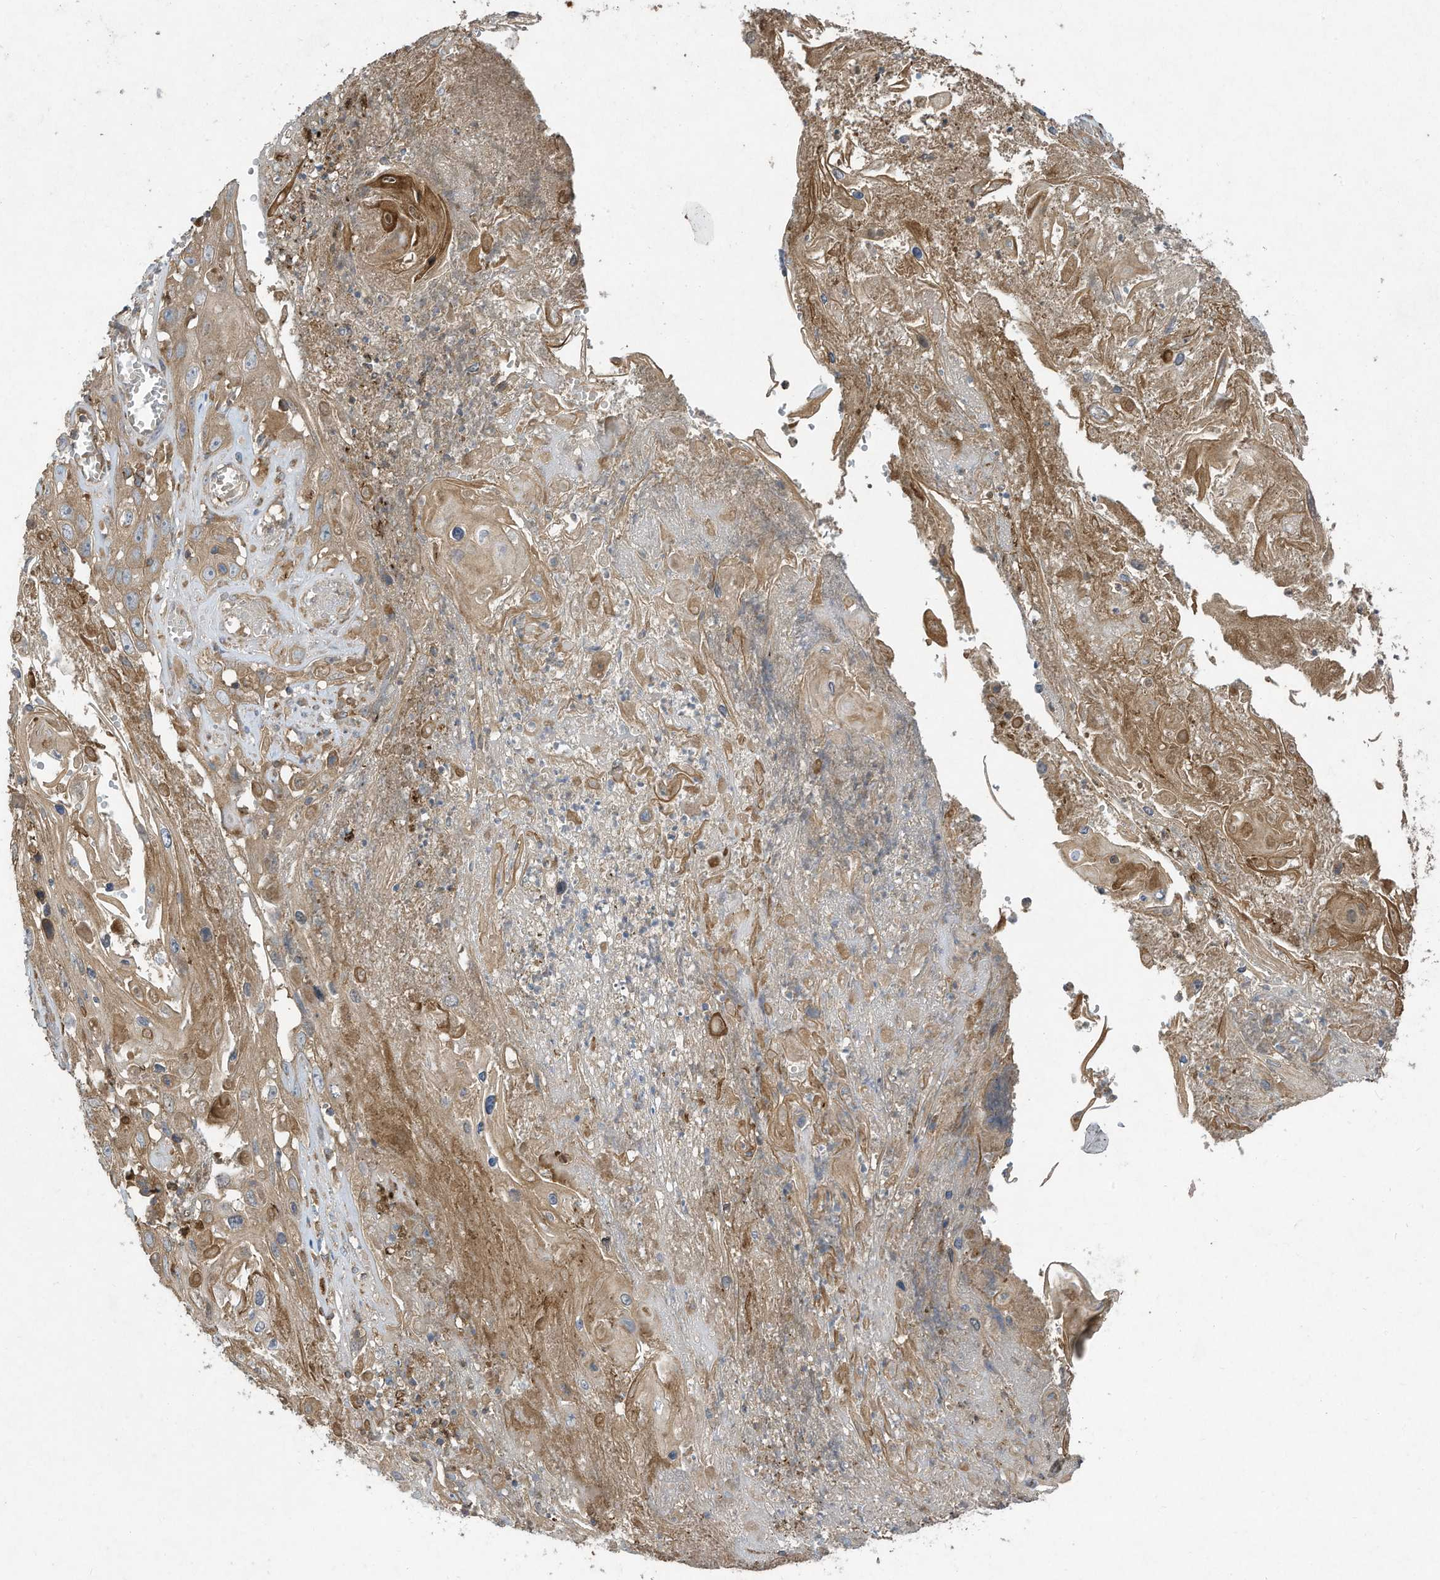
{"staining": {"intensity": "moderate", "quantity": "25%-75%", "location": "cytoplasmic/membranous"}, "tissue": "skin cancer", "cell_type": "Tumor cells", "image_type": "cancer", "snomed": [{"axis": "morphology", "description": "Squamous cell carcinoma, NOS"}, {"axis": "topography", "description": "Skin"}], "caption": "DAB (3,3'-diaminobenzidine) immunohistochemical staining of skin cancer (squamous cell carcinoma) demonstrates moderate cytoplasmic/membranous protein positivity in about 25%-75% of tumor cells.", "gene": "SYNJ2", "patient": {"sex": "male", "age": 55}}